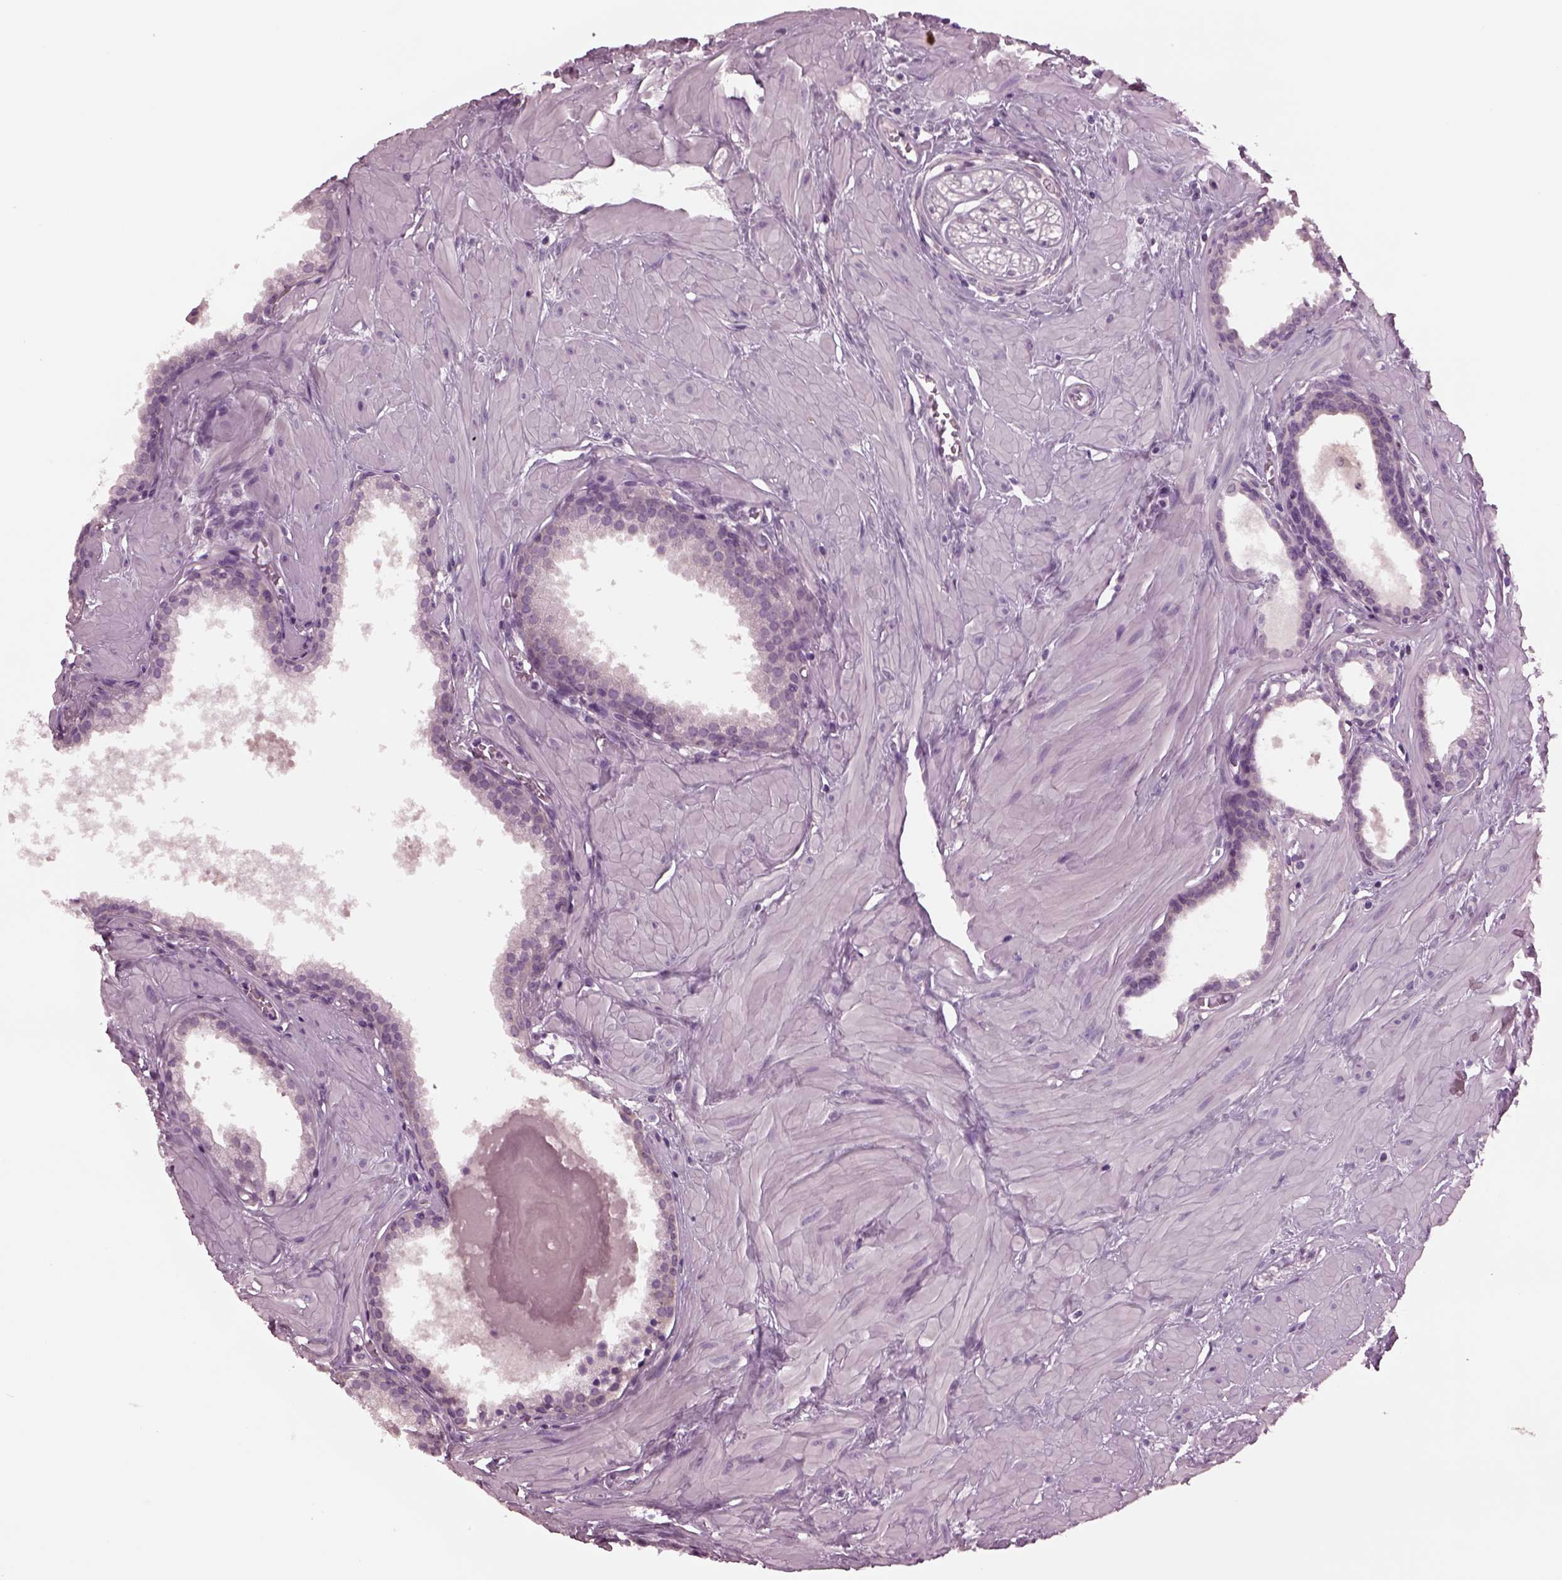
{"staining": {"intensity": "negative", "quantity": "none", "location": "none"}, "tissue": "prostate", "cell_type": "Glandular cells", "image_type": "normal", "snomed": [{"axis": "morphology", "description": "Normal tissue, NOS"}, {"axis": "topography", "description": "Prostate"}], "caption": "Immunohistochemistry (IHC) of normal prostate displays no staining in glandular cells.", "gene": "CLCN4", "patient": {"sex": "male", "age": 48}}